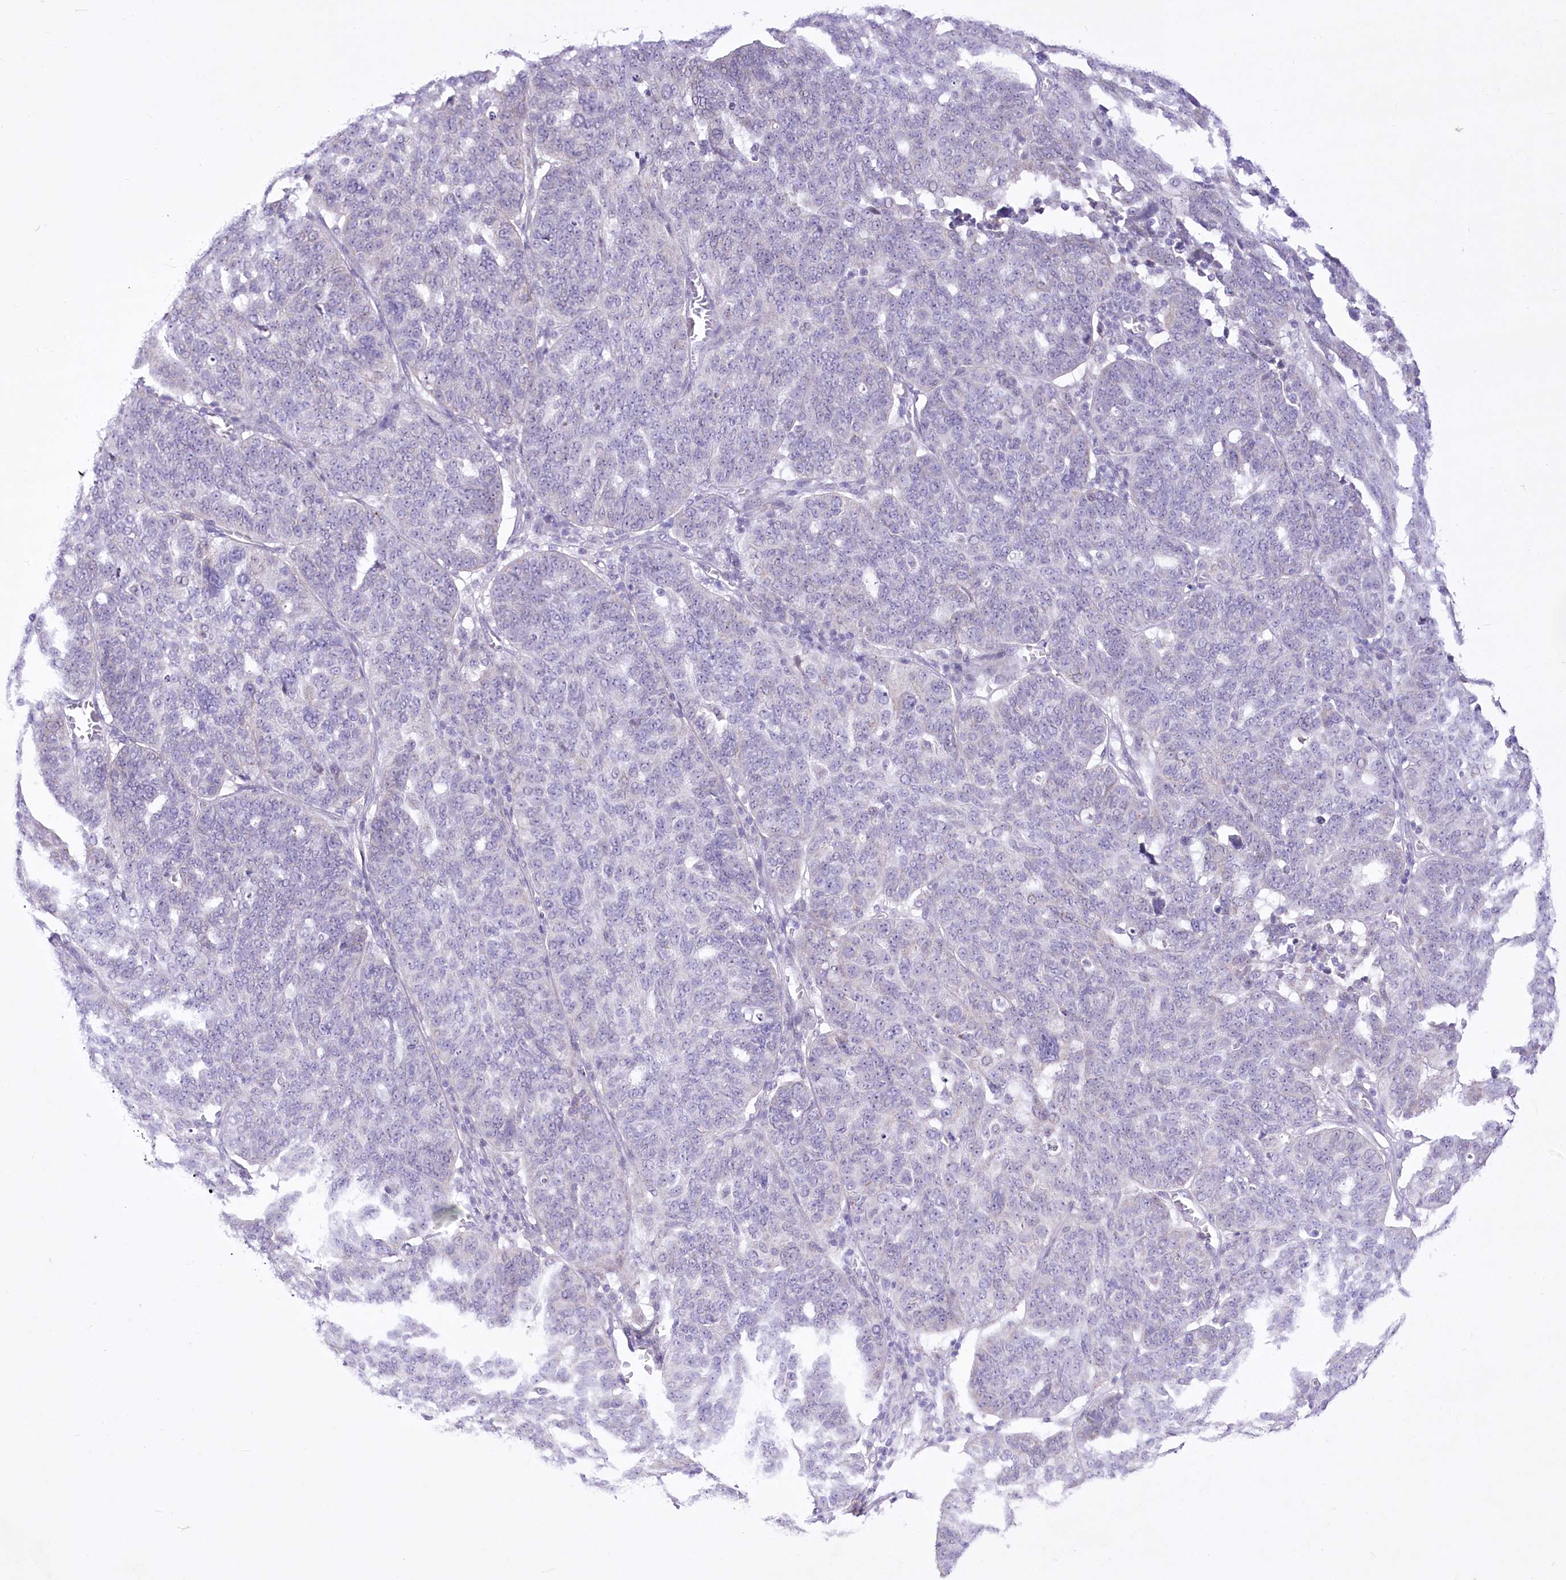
{"staining": {"intensity": "negative", "quantity": "none", "location": "none"}, "tissue": "ovarian cancer", "cell_type": "Tumor cells", "image_type": "cancer", "snomed": [{"axis": "morphology", "description": "Cystadenocarcinoma, serous, NOS"}, {"axis": "topography", "description": "Ovary"}], "caption": "Tumor cells are negative for brown protein staining in ovarian serous cystadenocarcinoma.", "gene": "BEND7", "patient": {"sex": "female", "age": 59}}